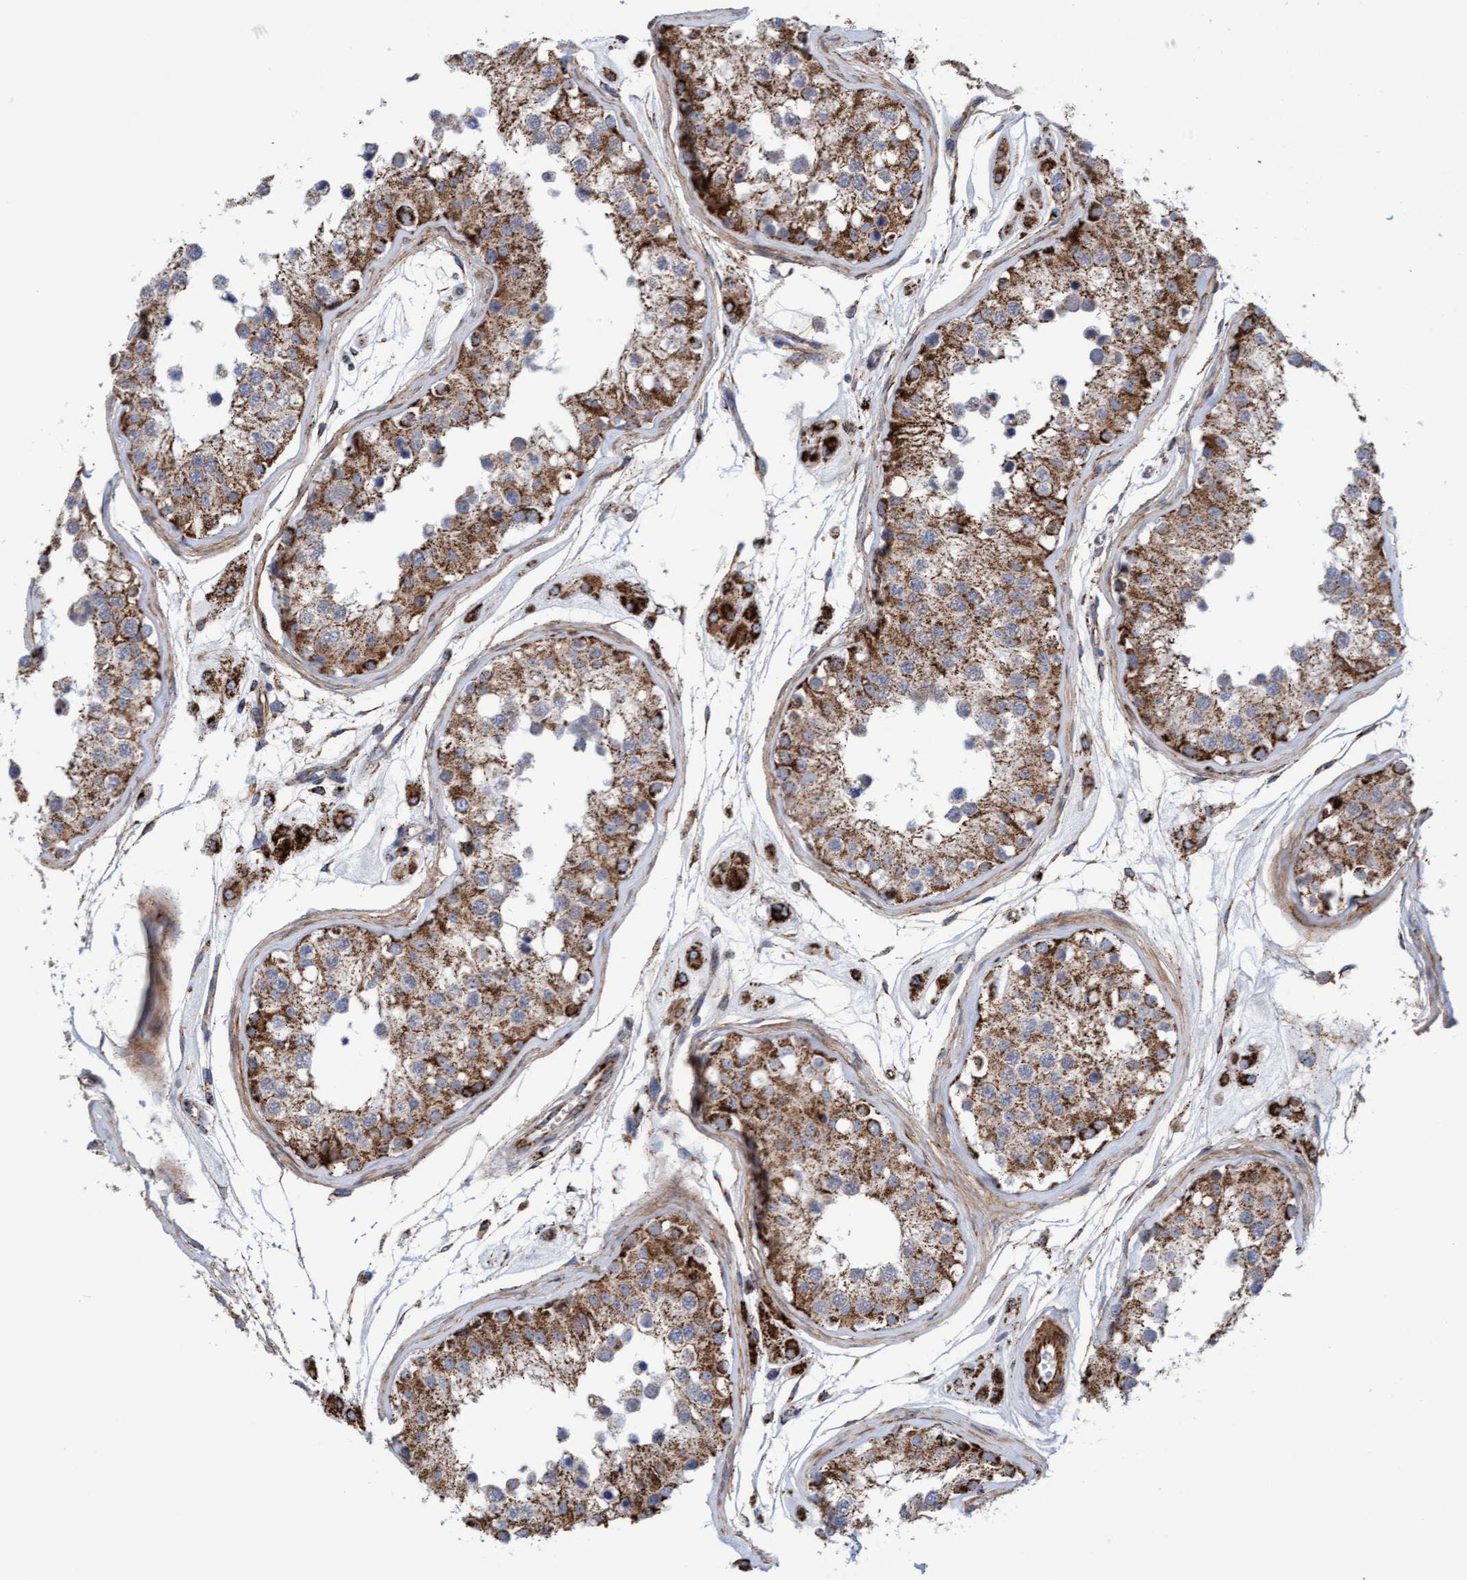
{"staining": {"intensity": "moderate", "quantity": ">75%", "location": "cytoplasmic/membranous"}, "tissue": "testis", "cell_type": "Cells in seminiferous ducts", "image_type": "normal", "snomed": [{"axis": "morphology", "description": "Normal tissue, NOS"}, {"axis": "morphology", "description": "Adenocarcinoma, metastatic, NOS"}, {"axis": "topography", "description": "Testis"}], "caption": "Moderate cytoplasmic/membranous positivity is present in approximately >75% of cells in seminiferous ducts in unremarkable testis.", "gene": "GGTA1", "patient": {"sex": "male", "age": 26}}